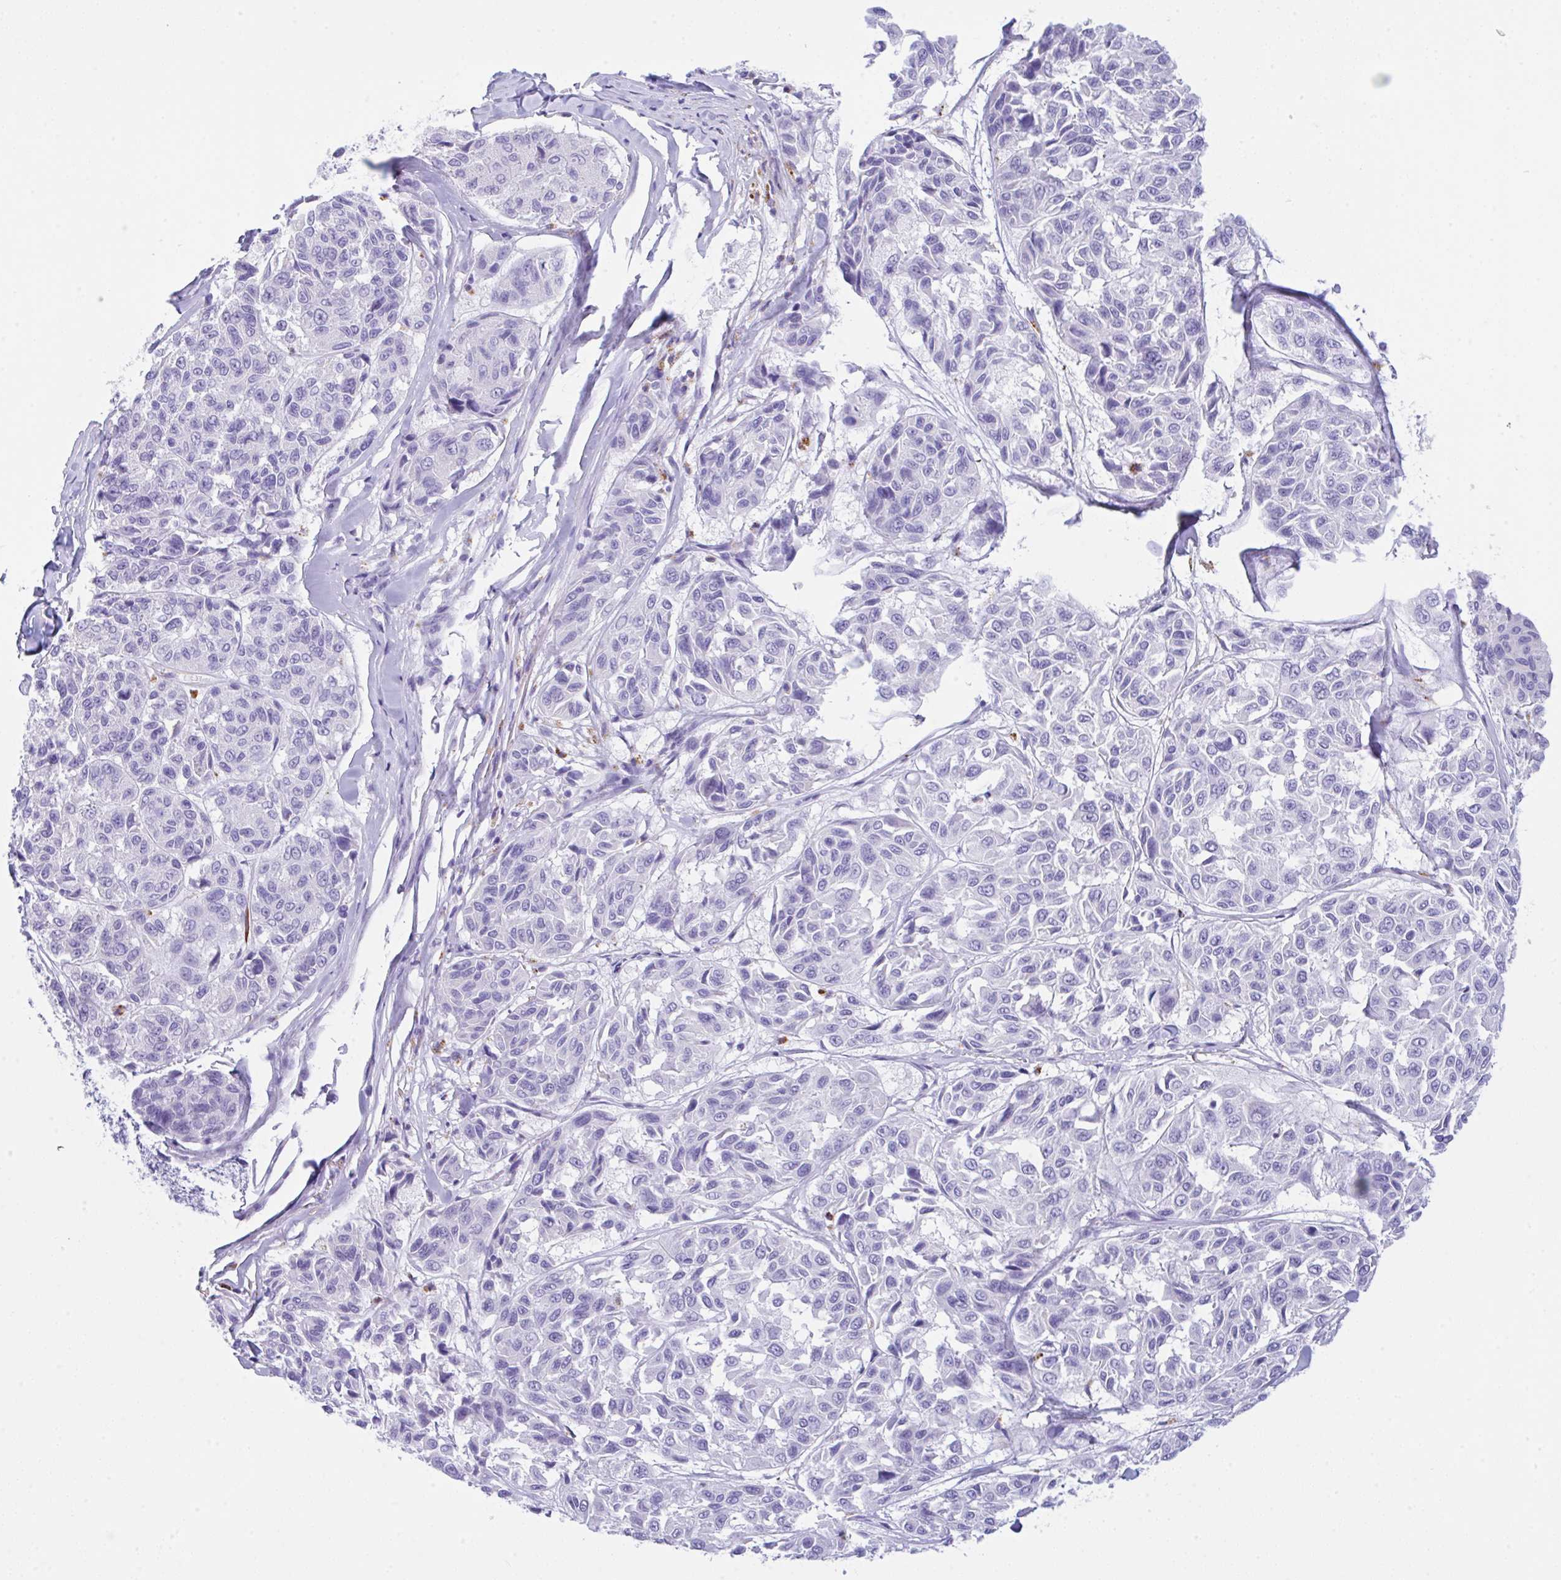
{"staining": {"intensity": "negative", "quantity": "none", "location": "none"}, "tissue": "melanoma", "cell_type": "Tumor cells", "image_type": "cancer", "snomed": [{"axis": "morphology", "description": "Malignant melanoma, NOS"}, {"axis": "topography", "description": "Skin"}], "caption": "Protein analysis of melanoma displays no significant staining in tumor cells.", "gene": "NDUFAF8", "patient": {"sex": "female", "age": 66}}